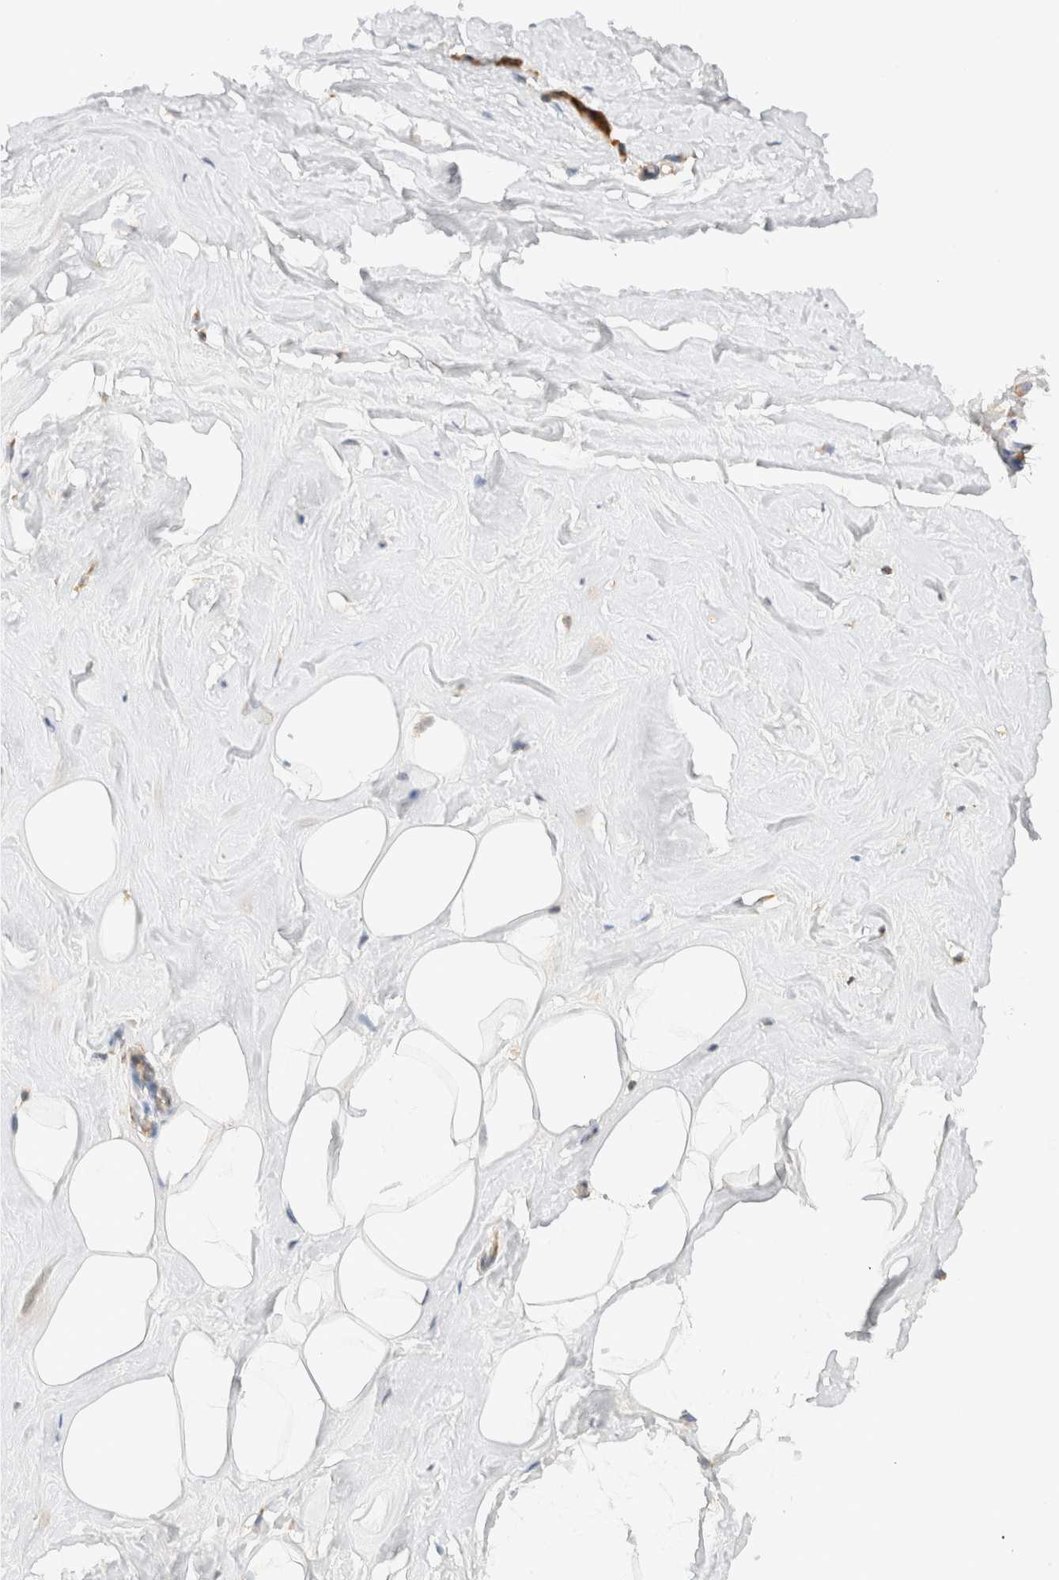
{"staining": {"intensity": "moderate", "quantity": ">75%", "location": "cytoplasmic/membranous"}, "tissue": "adipose tissue", "cell_type": "Adipocytes", "image_type": "normal", "snomed": [{"axis": "morphology", "description": "Normal tissue, NOS"}, {"axis": "morphology", "description": "Fibrosis, NOS"}, {"axis": "topography", "description": "Breast"}, {"axis": "topography", "description": "Adipose tissue"}], "caption": "Immunohistochemistry image of benign adipose tissue: adipose tissue stained using immunohistochemistry demonstrates medium levels of moderate protein expression localized specifically in the cytoplasmic/membranous of adipocytes, appearing as a cytoplasmic/membranous brown color.", "gene": "RABEP1", "patient": {"sex": "female", "age": 39}}